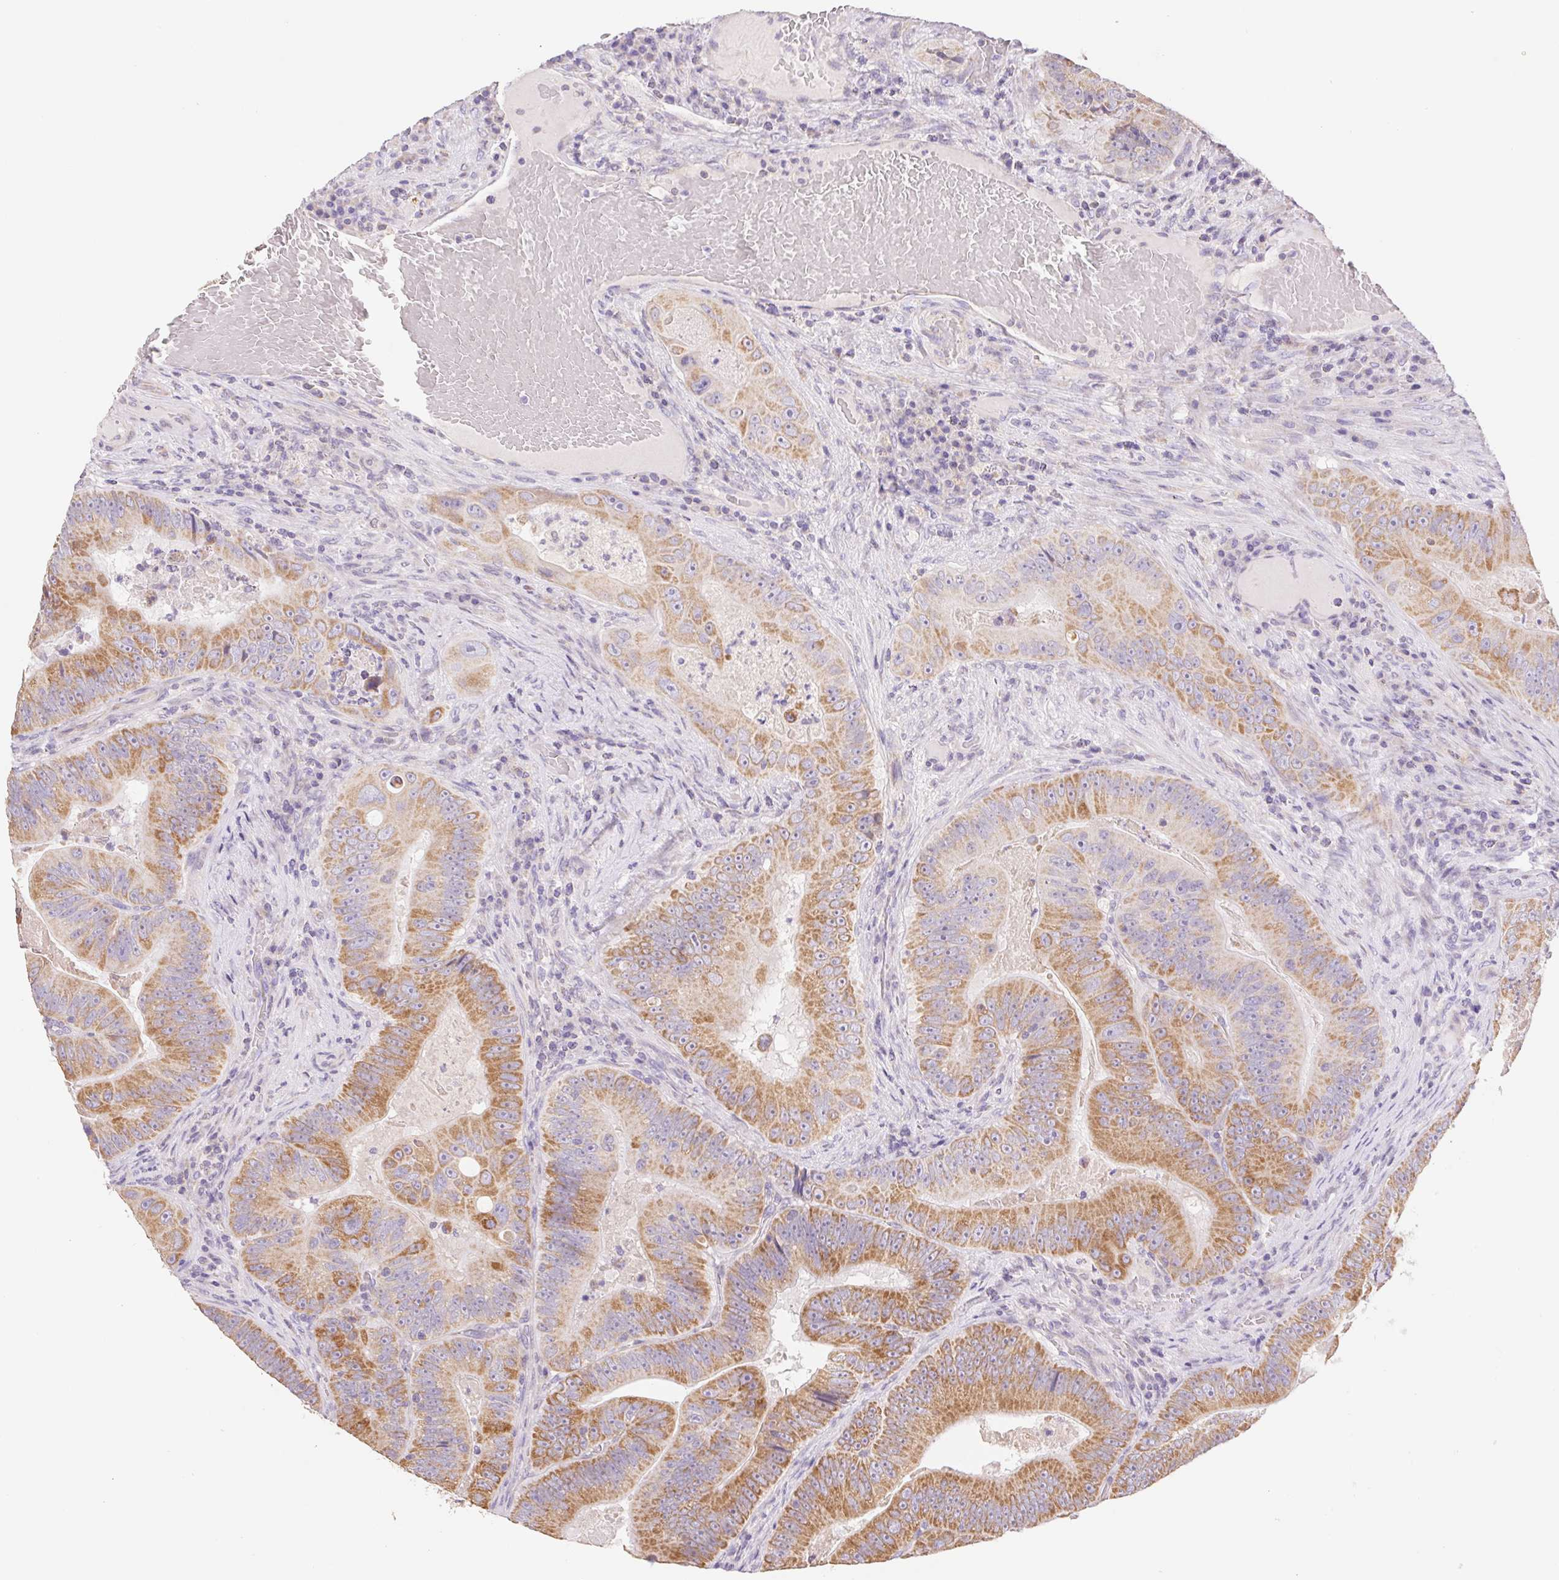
{"staining": {"intensity": "moderate", "quantity": "25%-75%", "location": "cytoplasmic/membranous"}, "tissue": "colorectal cancer", "cell_type": "Tumor cells", "image_type": "cancer", "snomed": [{"axis": "morphology", "description": "Adenocarcinoma, NOS"}, {"axis": "topography", "description": "Colon"}], "caption": "Immunohistochemistry (IHC) (DAB (3,3'-diaminobenzidine)) staining of human colorectal cancer demonstrates moderate cytoplasmic/membranous protein expression in approximately 25%-75% of tumor cells. Nuclei are stained in blue.", "gene": "FKBP6", "patient": {"sex": "female", "age": 86}}